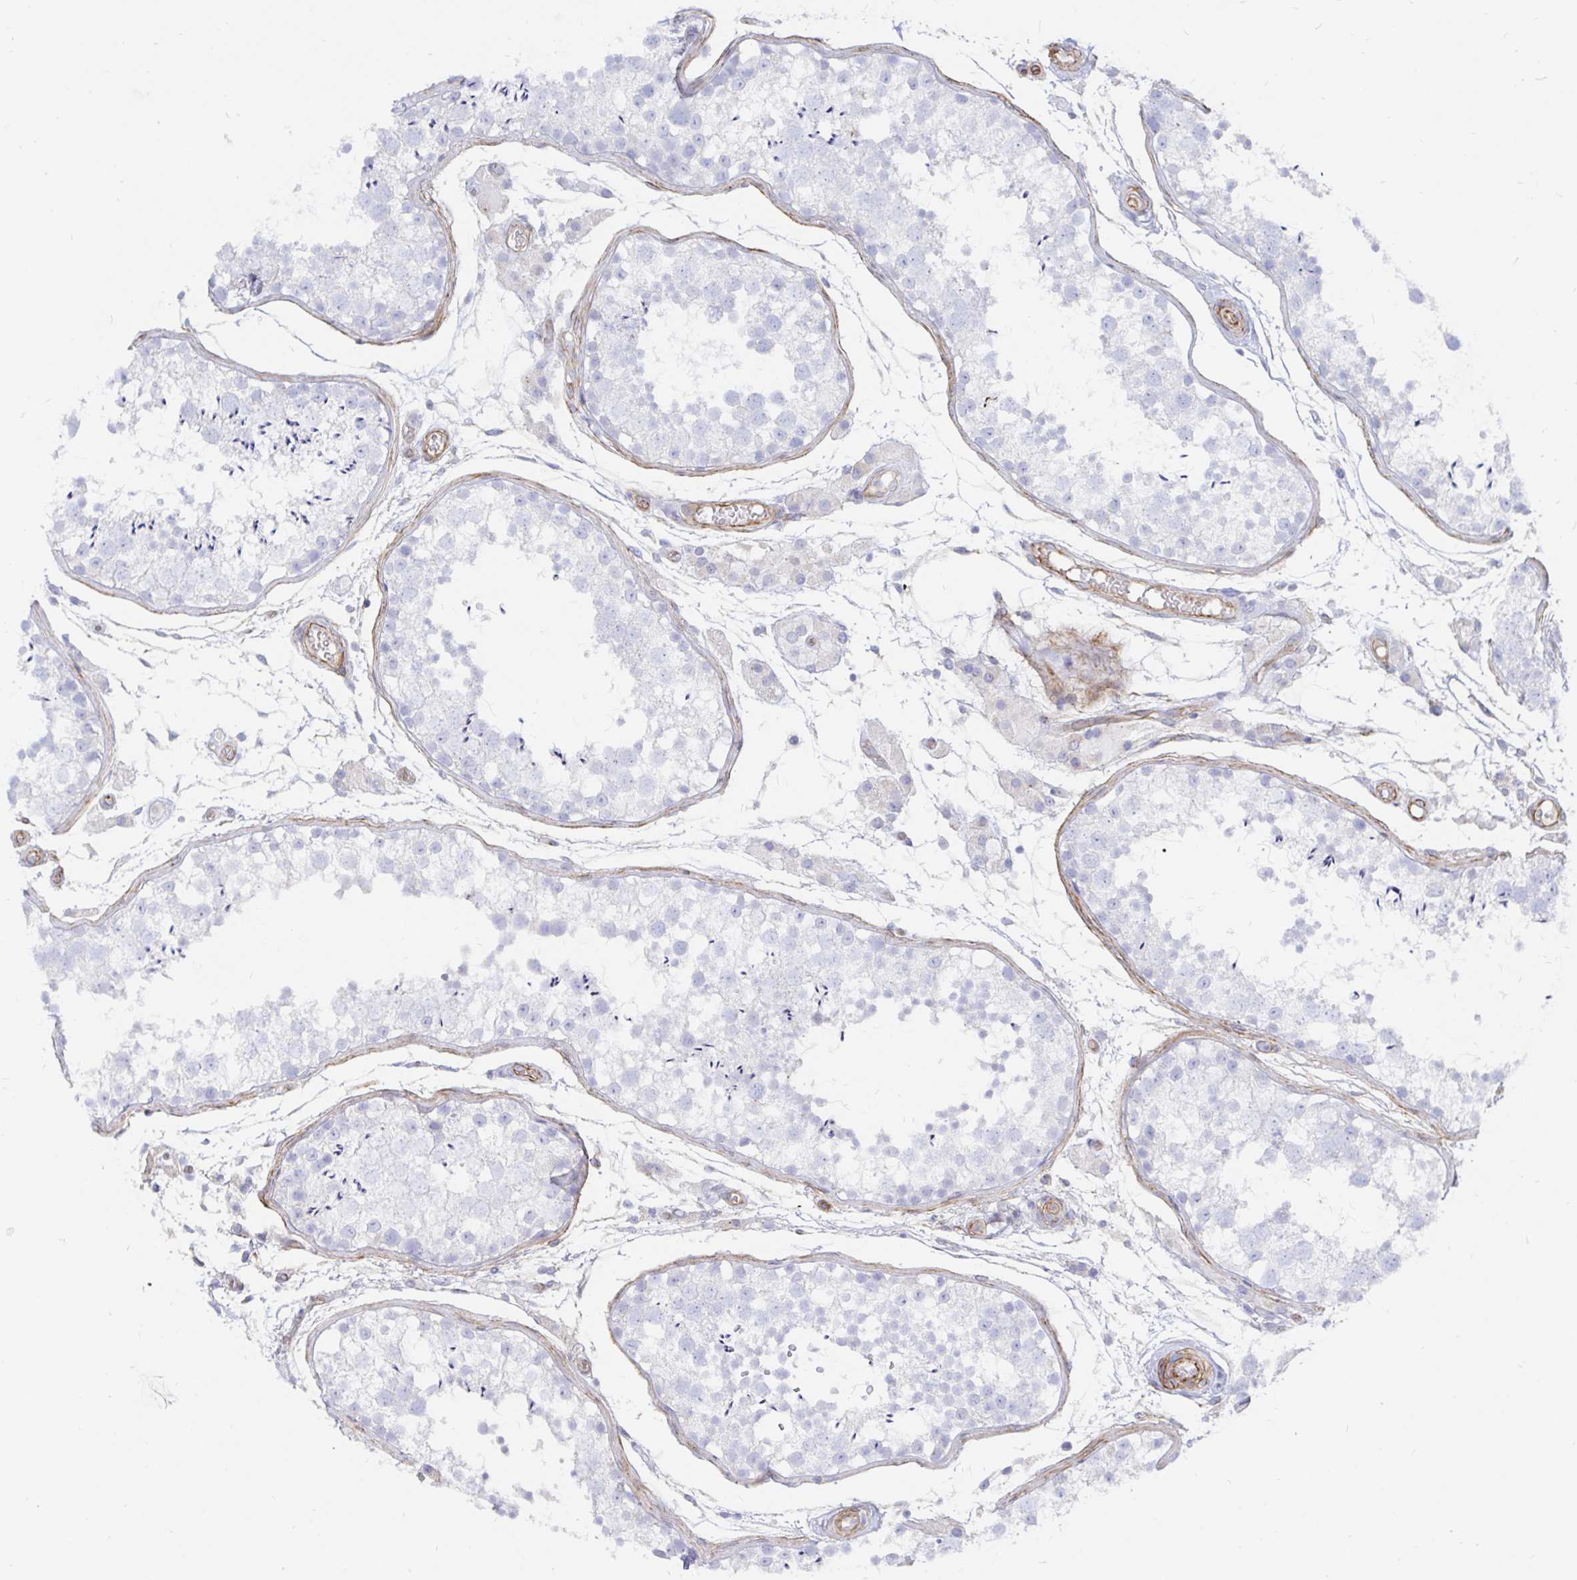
{"staining": {"intensity": "negative", "quantity": "none", "location": "none"}, "tissue": "testis", "cell_type": "Cells in seminiferous ducts", "image_type": "normal", "snomed": [{"axis": "morphology", "description": "Normal tissue, NOS"}, {"axis": "morphology", "description": "Seminoma, NOS"}, {"axis": "topography", "description": "Testis"}], "caption": "Immunohistochemical staining of unremarkable testis exhibits no significant positivity in cells in seminiferous ducts. (Stains: DAB (3,3'-diaminobenzidine) immunohistochemistry (IHC) with hematoxylin counter stain, Microscopy: brightfield microscopy at high magnification).", "gene": "COX16", "patient": {"sex": "male", "age": 29}}